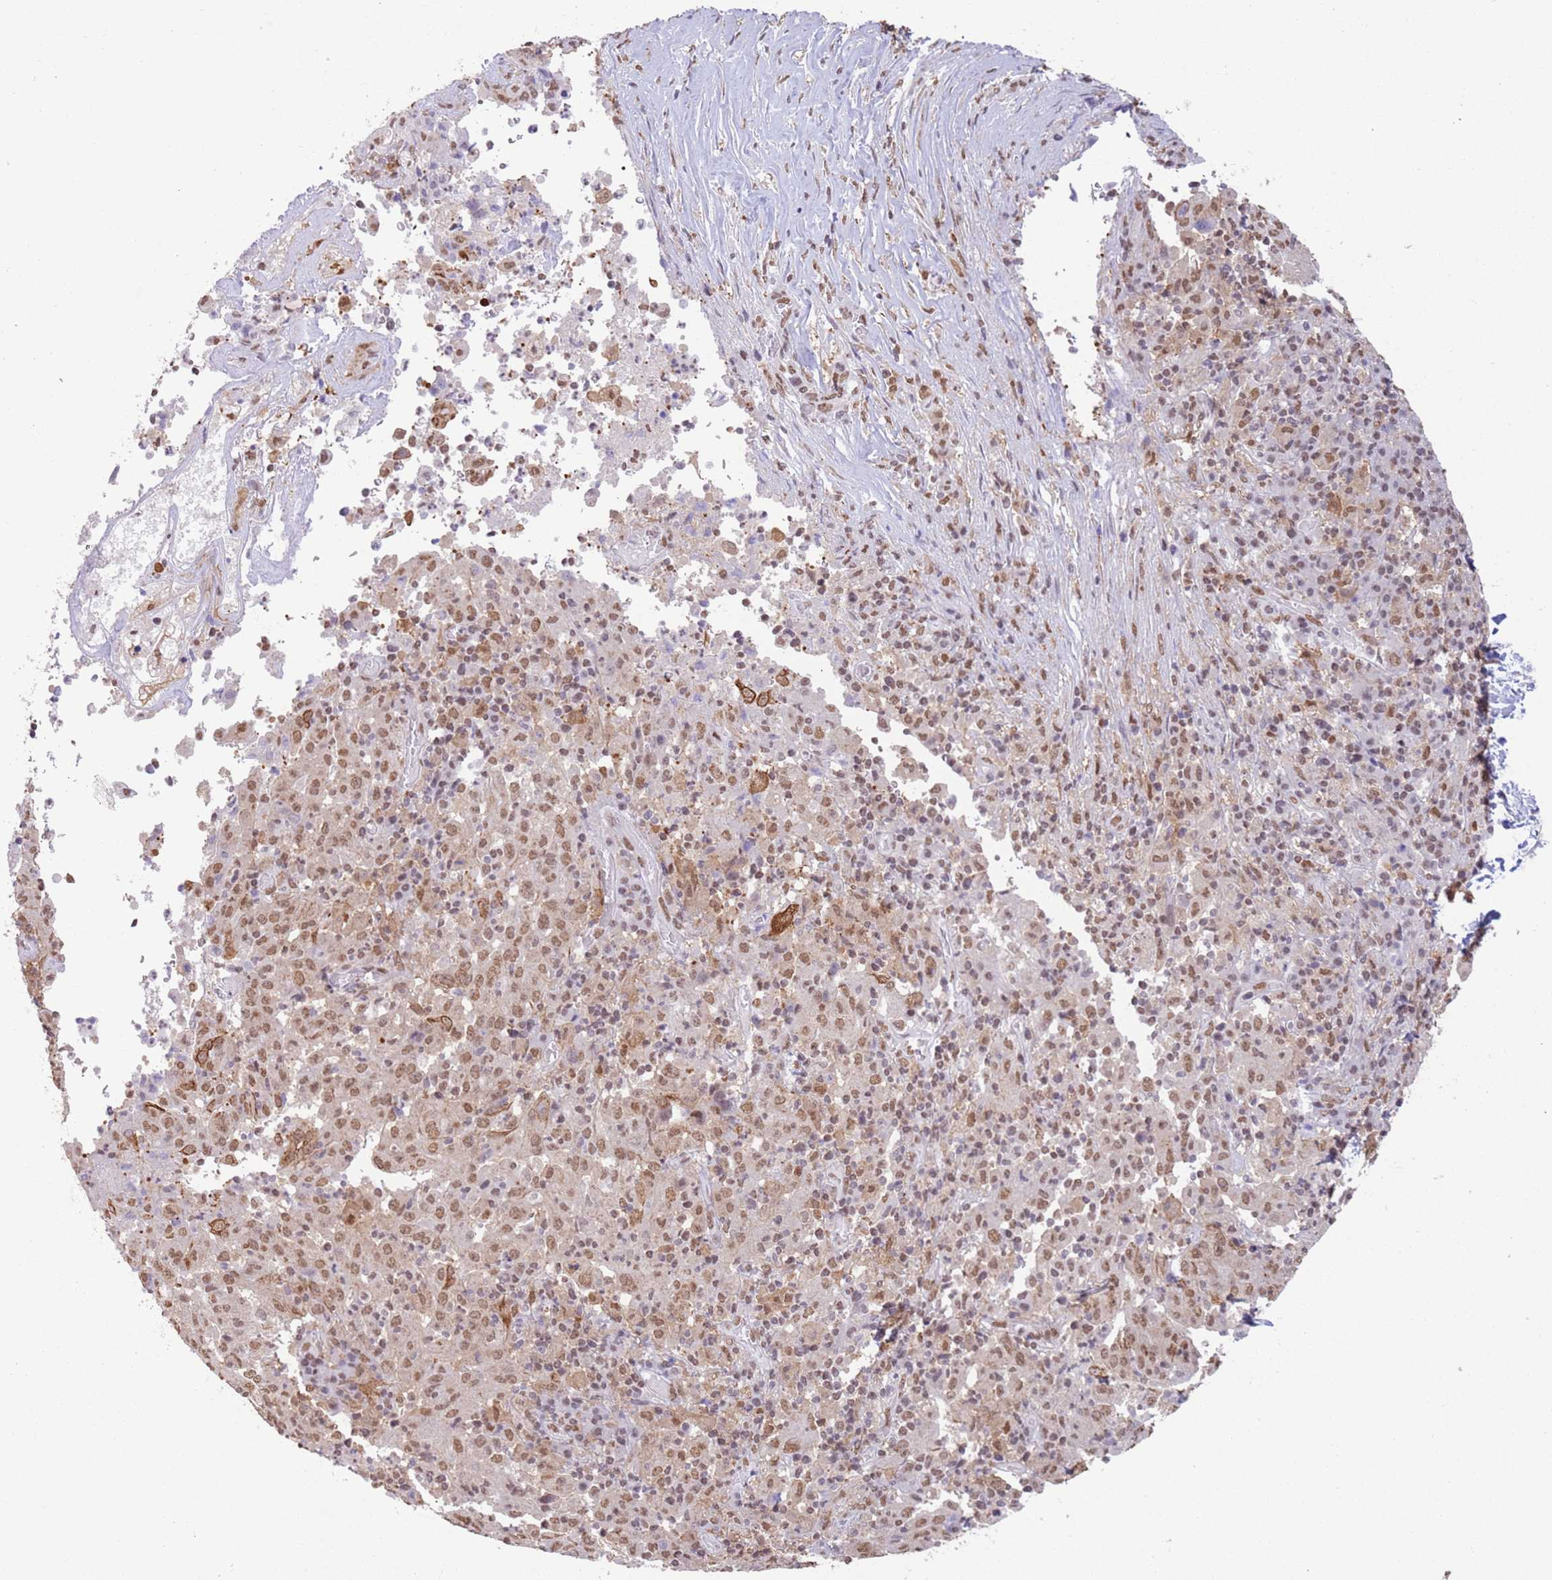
{"staining": {"intensity": "moderate", "quantity": ">75%", "location": "nuclear"}, "tissue": "pancreatic cancer", "cell_type": "Tumor cells", "image_type": "cancer", "snomed": [{"axis": "morphology", "description": "Adenocarcinoma, NOS"}, {"axis": "topography", "description": "Pancreas"}], "caption": "Pancreatic cancer (adenocarcinoma) stained with a protein marker displays moderate staining in tumor cells.", "gene": "TRIM32", "patient": {"sex": "male", "age": 63}}